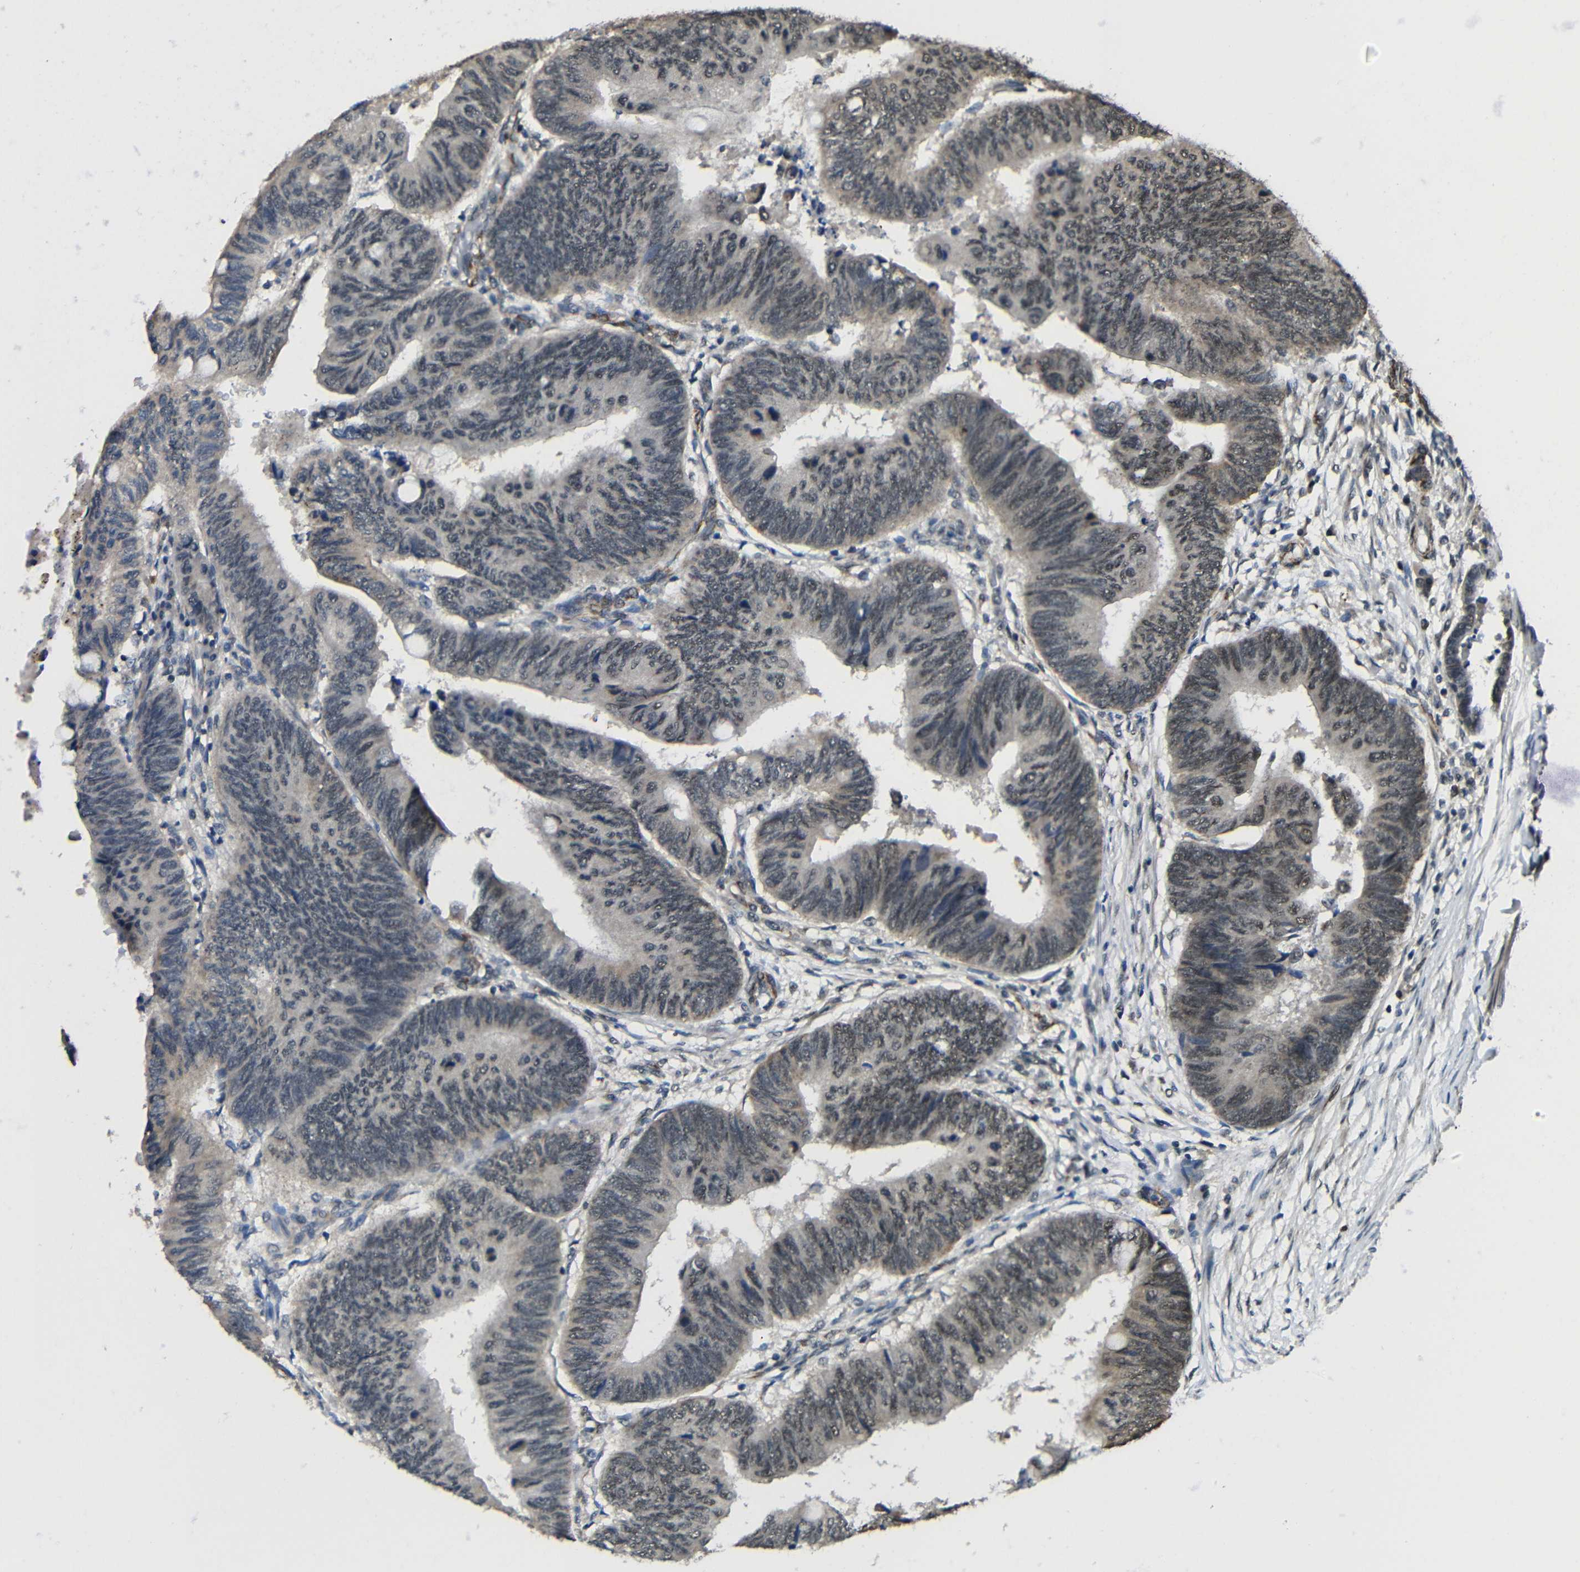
{"staining": {"intensity": "weak", "quantity": ">75%", "location": "cytoplasmic/membranous"}, "tissue": "colorectal cancer", "cell_type": "Tumor cells", "image_type": "cancer", "snomed": [{"axis": "morphology", "description": "Normal tissue, NOS"}, {"axis": "morphology", "description": "Adenocarcinoma, NOS"}, {"axis": "topography", "description": "Rectum"}, {"axis": "topography", "description": "Peripheral nerve tissue"}], "caption": "Tumor cells demonstrate low levels of weak cytoplasmic/membranous positivity in about >75% of cells in human adenocarcinoma (colorectal). (brown staining indicates protein expression, while blue staining denotes nuclei).", "gene": "FAM172A", "patient": {"sex": "male", "age": 92}}